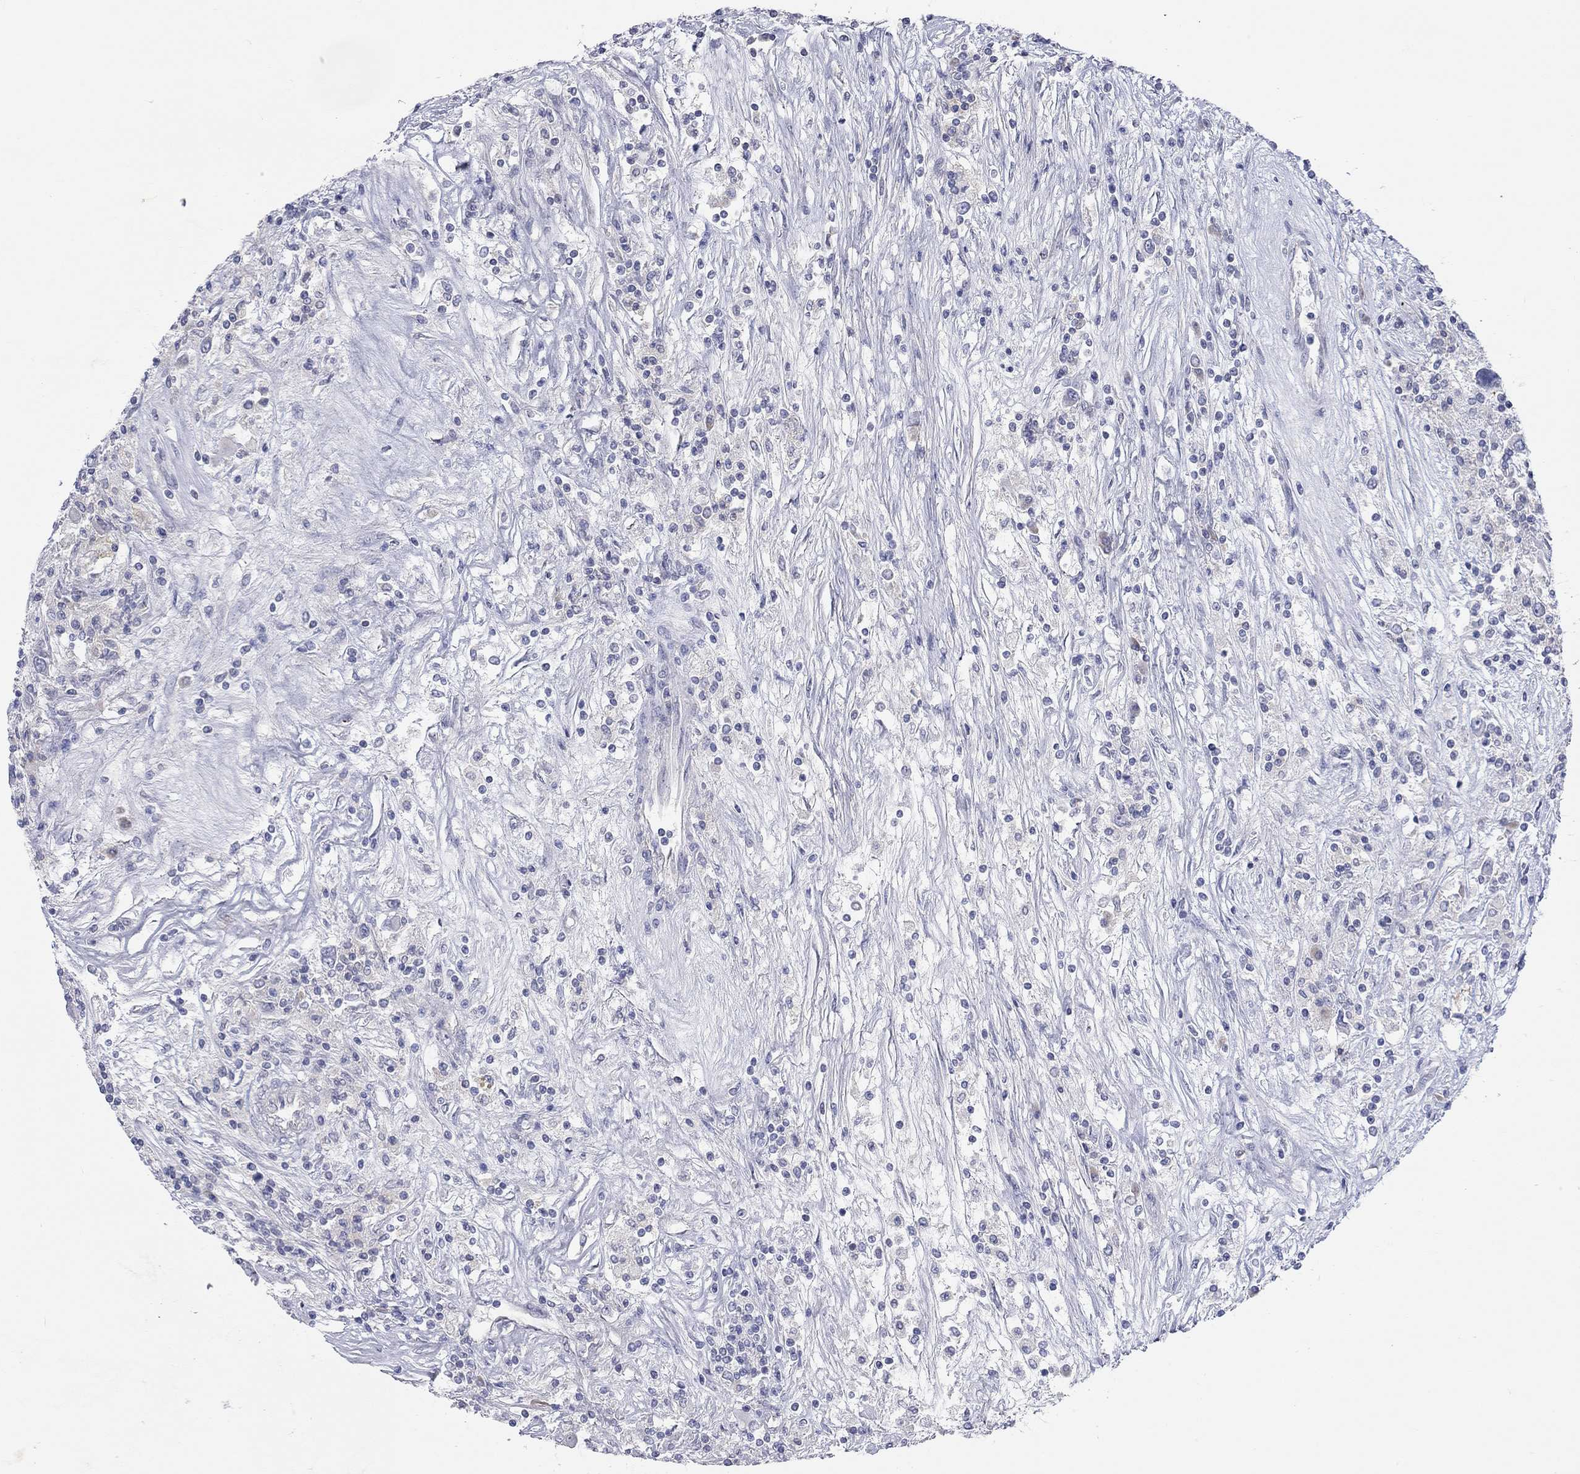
{"staining": {"intensity": "negative", "quantity": "none", "location": "none"}, "tissue": "renal cancer", "cell_type": "Tumor cells", "image_type": "cancer", "snomed": [{"axis": "morphology", "description": "Adenocarcinoma, NOS"}, {"axis": "topography", "description": "Kidney"}], "caption": "Tumor cells are negative for brown protein staining in renal adenocarcinoma.", "gene": "PCDHGA10", "patient": {"sex": "female", "age": 67}}